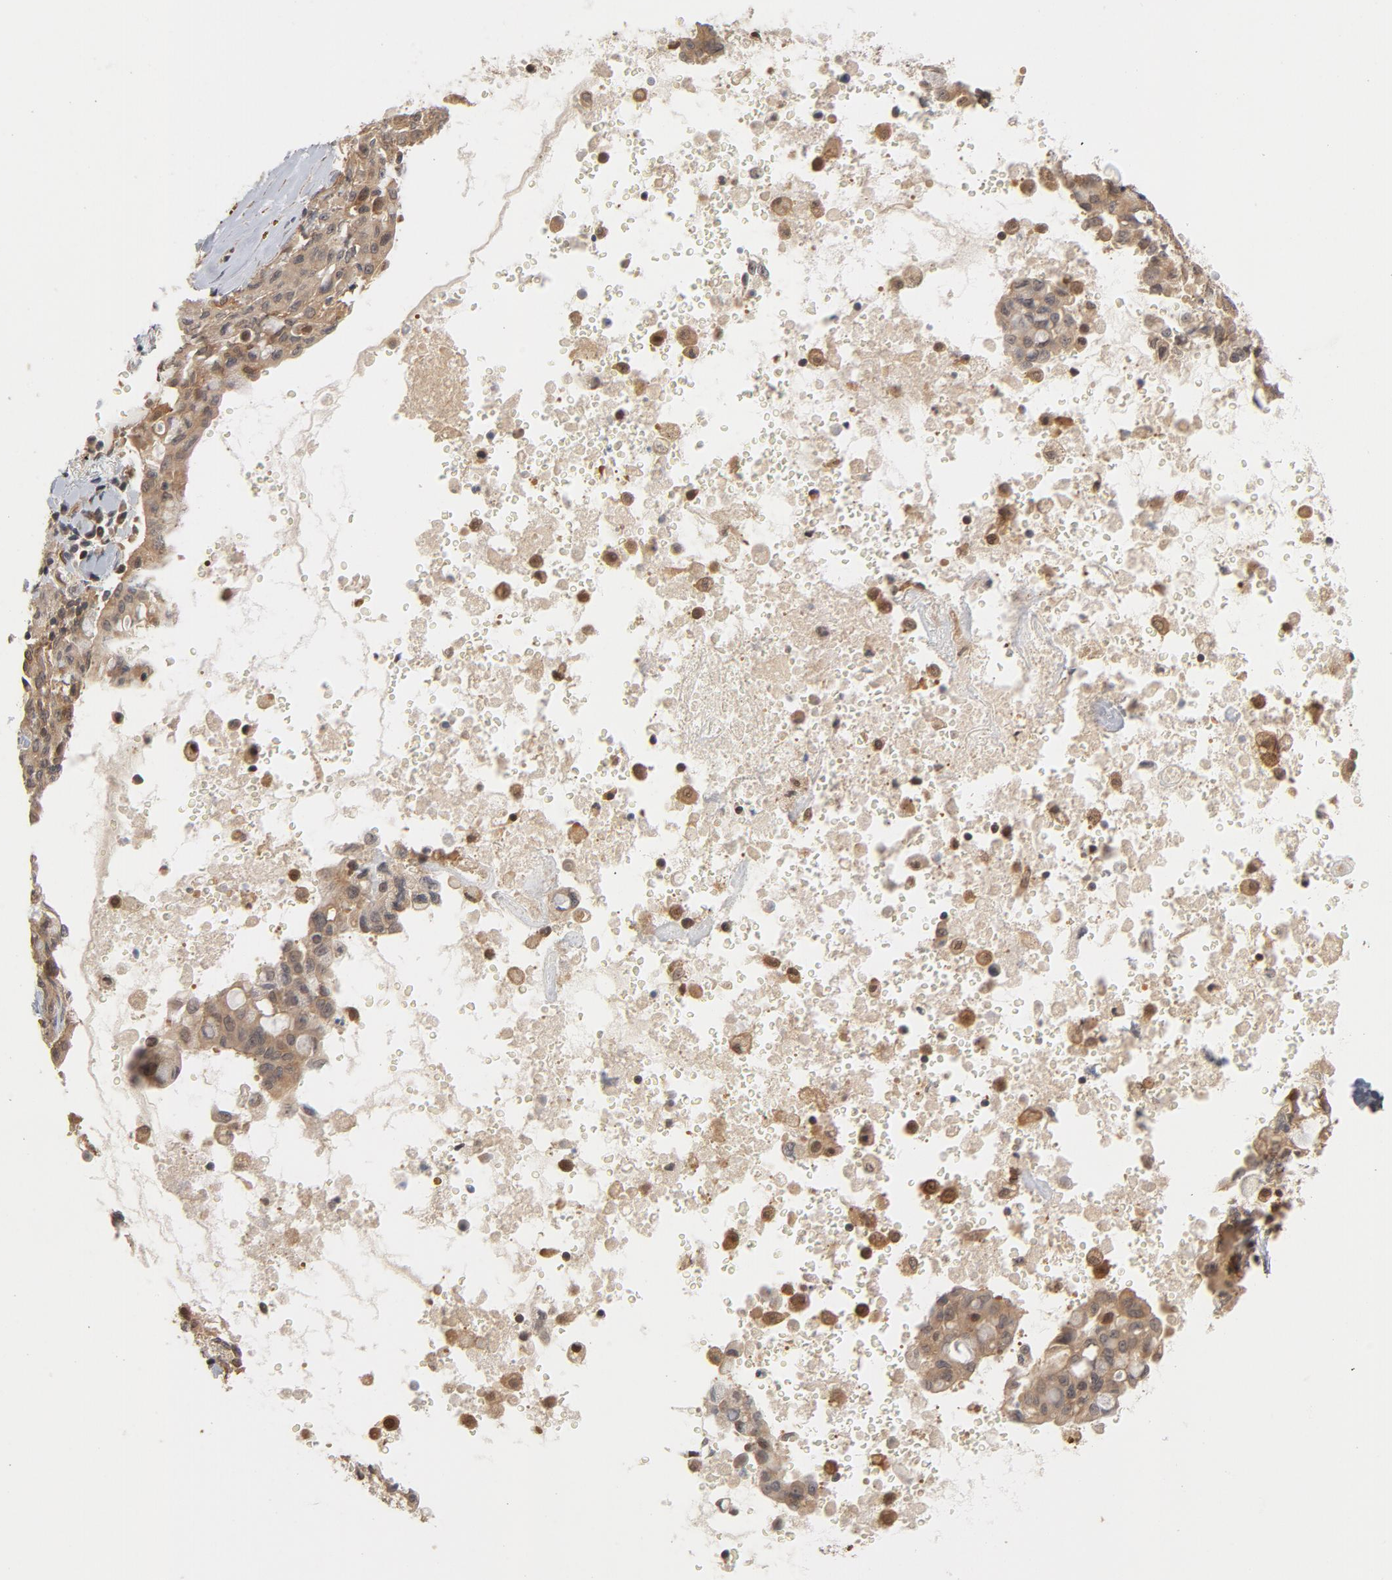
{"staining": {"intensity": "moderate", "quantity": ">75%", "location": "cytoplasmic/membranous"}, "tissue": "lung cancer", "cell_type": "Tumor cells", "image_type": "cancer", "snomed": [{"axis": "morphology", "description": "Adenocarcinoma, NOS"}, {"axis": "topography", "description": "Lung"}], "caption": "Immunohistochemistry photomicrograph of neoplastic tissue: lung adenocarcinoma stained using IHC shows medium levels of moderate protein expression localized specifically in the cytoplasmic/membranous of tumor cells, appearing as a cytoplasmic/membranous brown color.", "gene": "CDC37", "patient": {"sex": "female", "age": 44}}